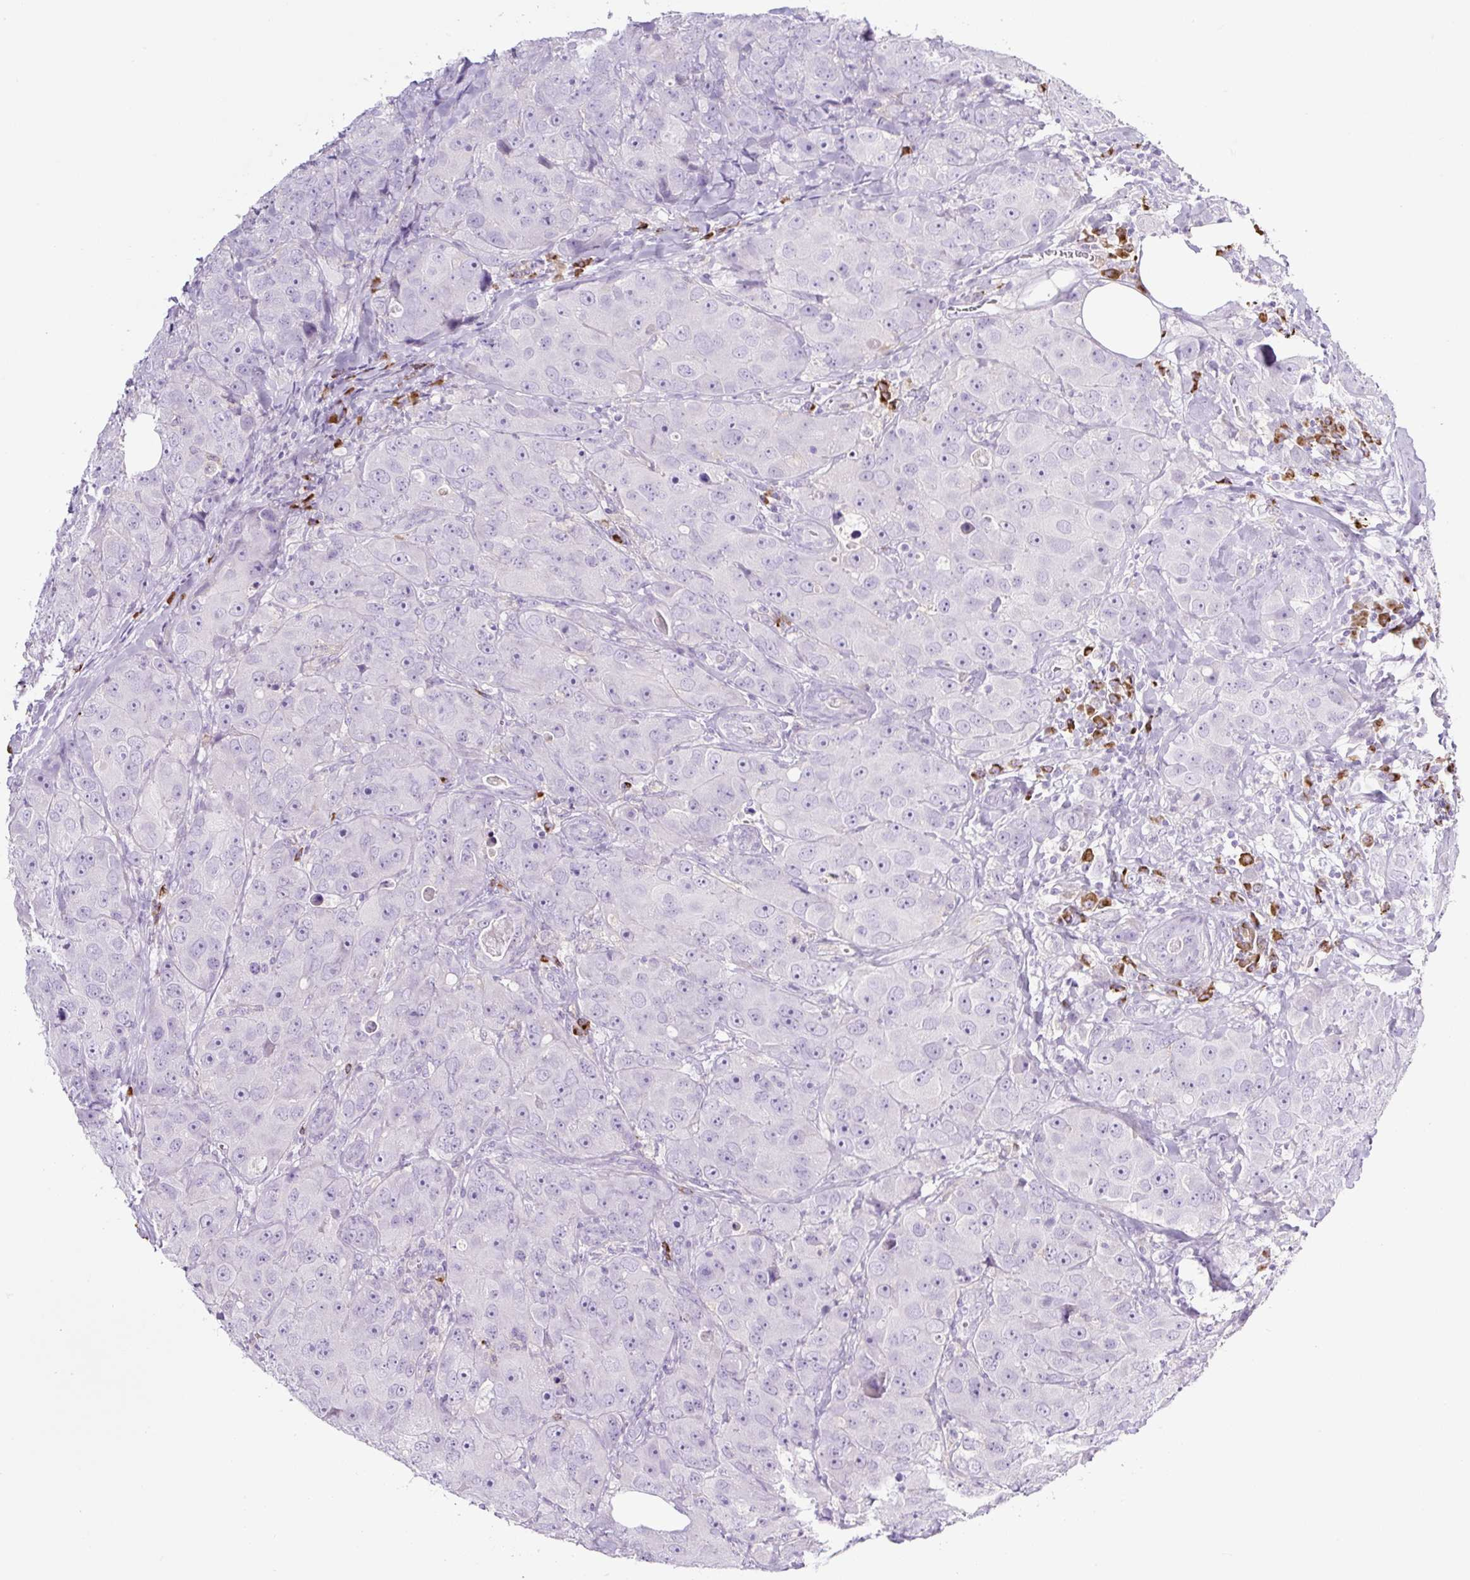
{"staining": {"intensity": "negative", "quantity": "none", "location": "none"}, "tissue": "breast cancer", "cell_type": "Tumor cells", "image_type": "cancer", "snomed": [{"axis": "morphology", "description": "Duct carcinoma"}, {"axis": "topography", "description": "Breast"}], "caption": "Intraductal carcinoma (breast) was stained to show a protein in brown. There is no significant expression in tumor cells.", "gene": "RNF212B", "patient": {"sex": "female", "age": 43}}